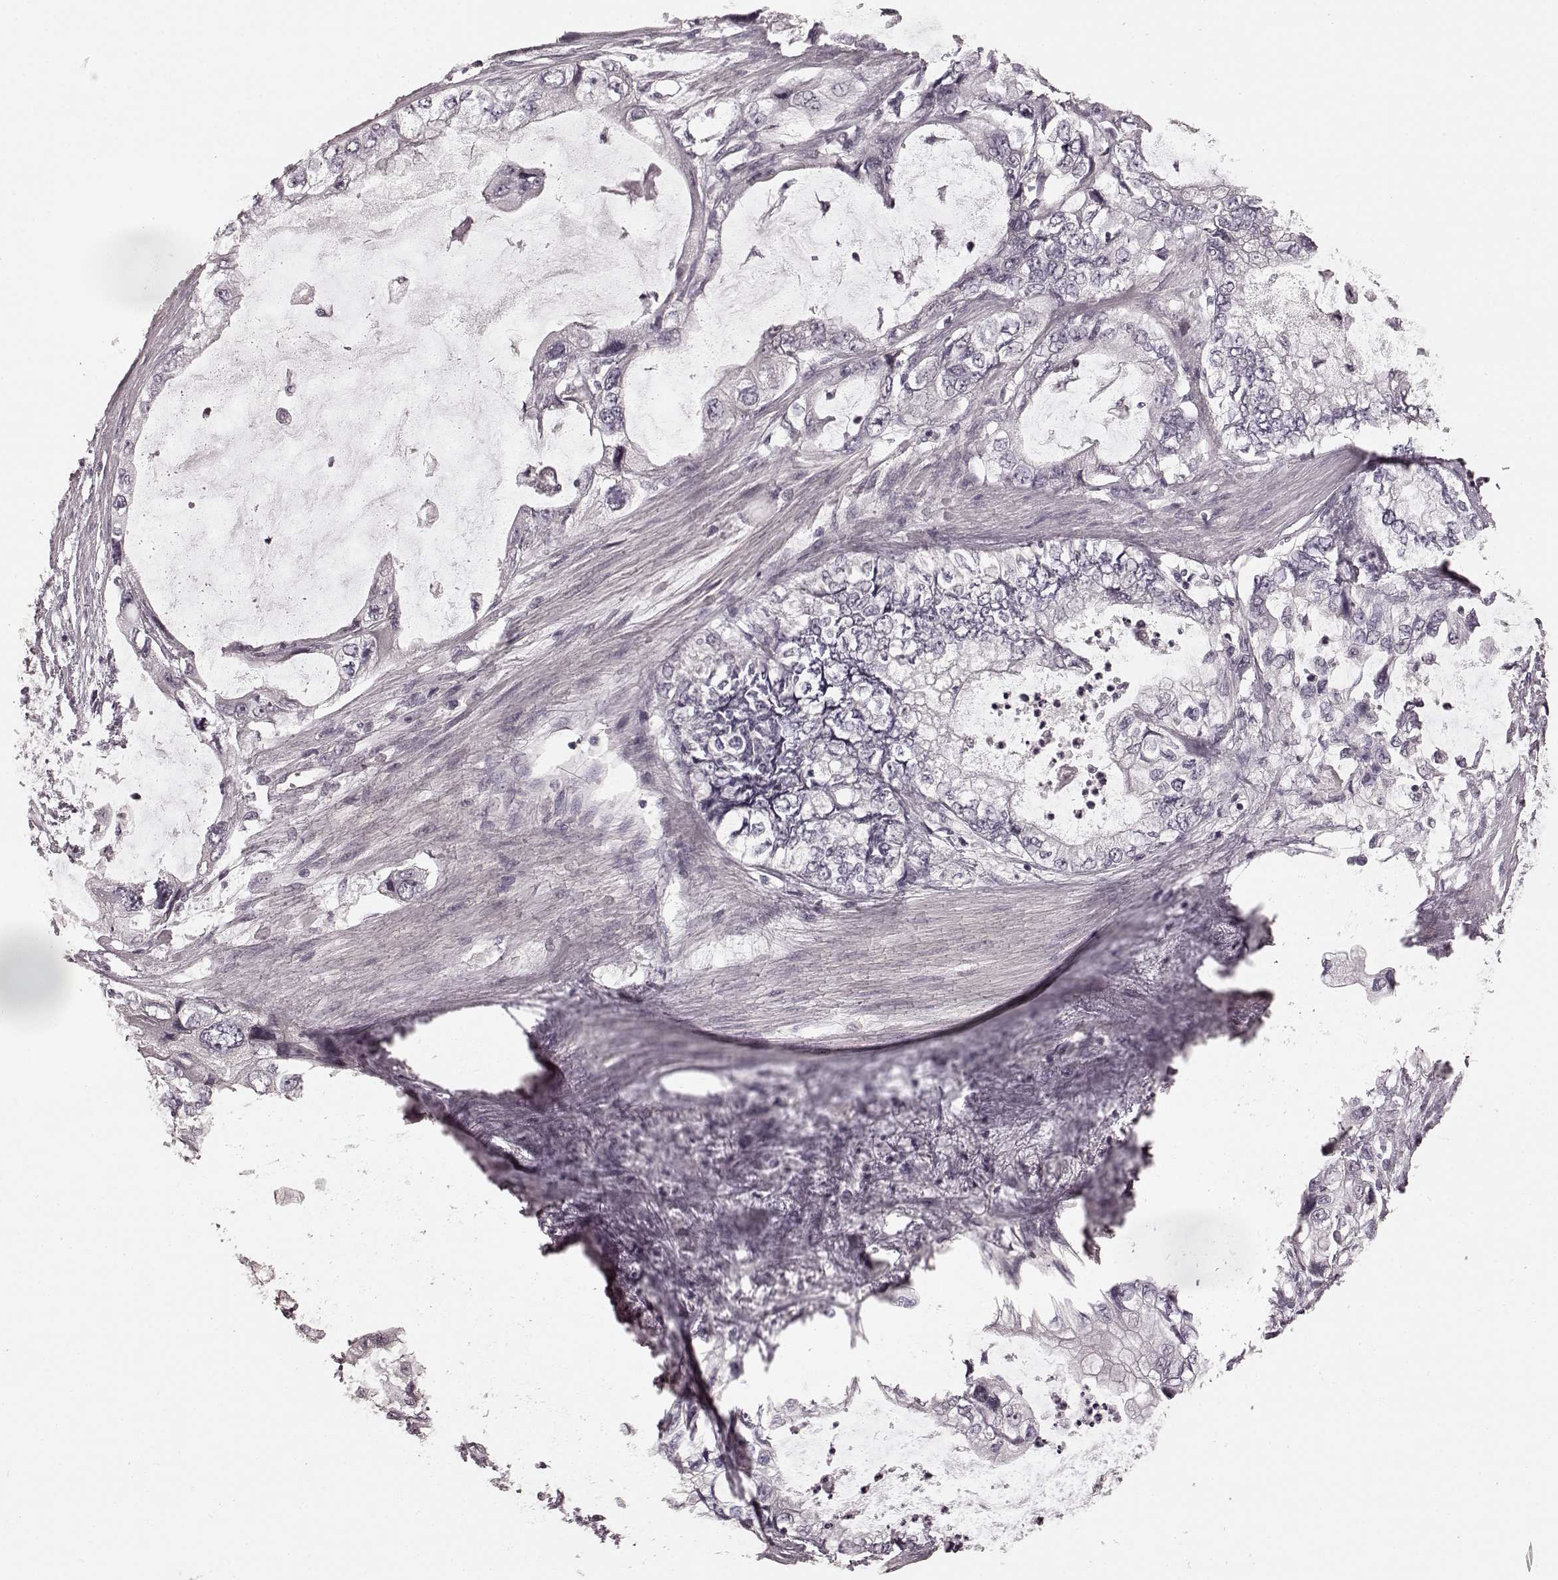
{"staining": {"intensity": "negative", "quantity": "none", "location": "none"}, "tissue": "stomach cancer", "cell_type": "Tumor cells", "image_type": "cancer", "snomed": [{"axis": "morphology", "description": "Adenocarcinoma, NOS"}, {"axis": "topography", "description": "Pancreas"}, {"axis": "topography", "description": "Stomach, upper"}, {"axis": "topography", "description": "Stomach"}], "caption": "Immunohistochemical staining of human stomach cancer (adenocarcinoma) shows no significant expression in tumor cells.", "gene": "PRKCE", "patient": {"sex": "male", "age": 77}}